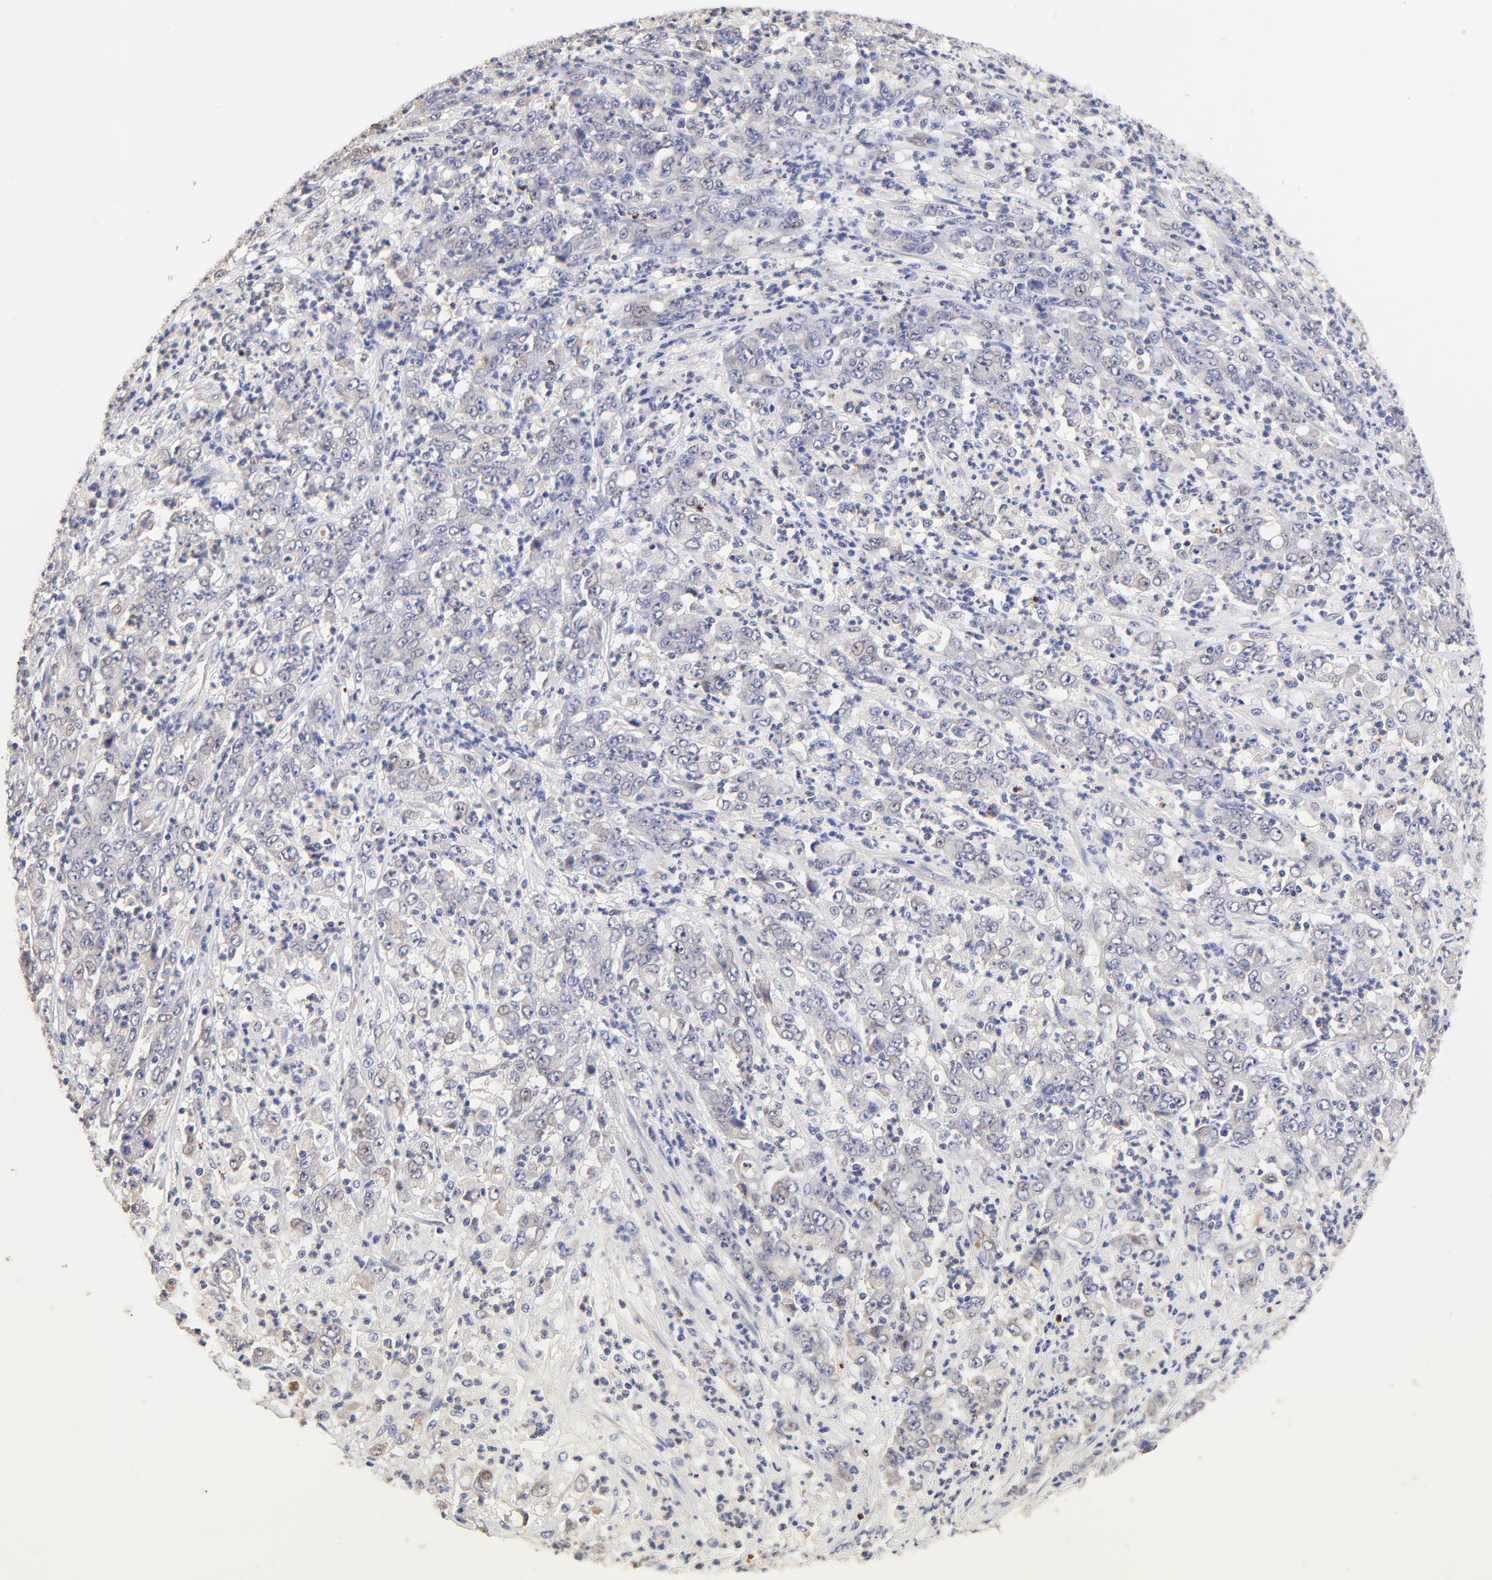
{"staining": {"intensity": "negative", "quantity": "none", "location": "none"}, "tissue": "stomach cancer", "cell_type": "Tumor cells", "image_type": "cancer", "snomed": [{"axis": "morphology", "description": "Adenocarcinoma, NOS"}, {"axis": "topography", "description": "Stomach, lower"}], "caption": "This is an IHC image of human stomach cancer. There is no expression in tumor cells.", "gene": "PTK7", "patient": {"sex": "female", "age": 71}}